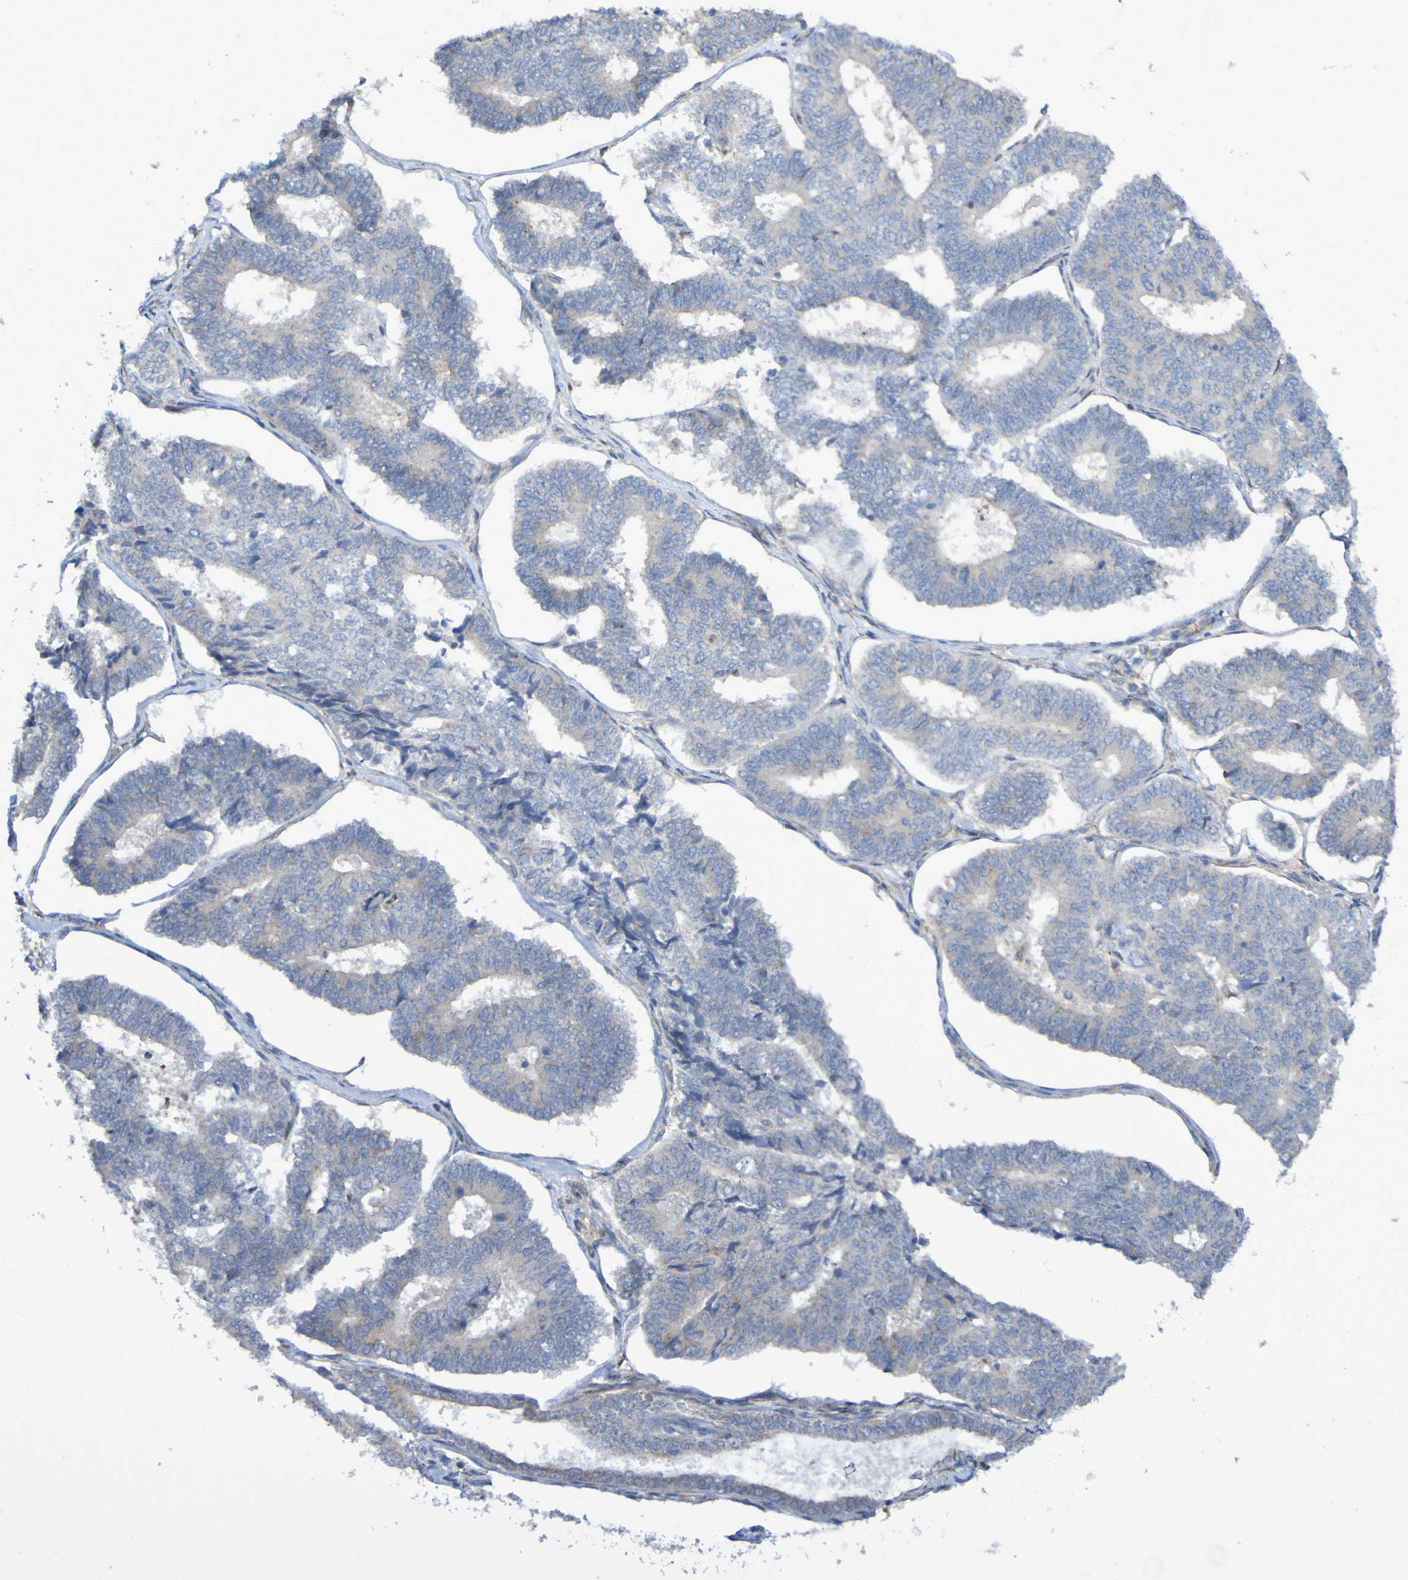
{"staining": {"intensity": "negative", "quantity": "none", "location": "none"}, "tissue": "endometrial cancer", "cell_type": "Tumor cells", "image_type": "cancer", "snomed": [{"axis": "morphology", "description": "Adenocarcinoma, NOS"}, {"axis": "topography", "description": "Endometrium"}], "caption": "Tumor cells are negative for protein expression in human endometrial cancer (adenocarcinoma). The staining is performed using DAB (3,3'-diaminobenzidine) brown chromogen with nuclei counter-stained in using hematoxylin.", "gene": "LMBRD2", "patient": {"sex": "female", "age": 70}}